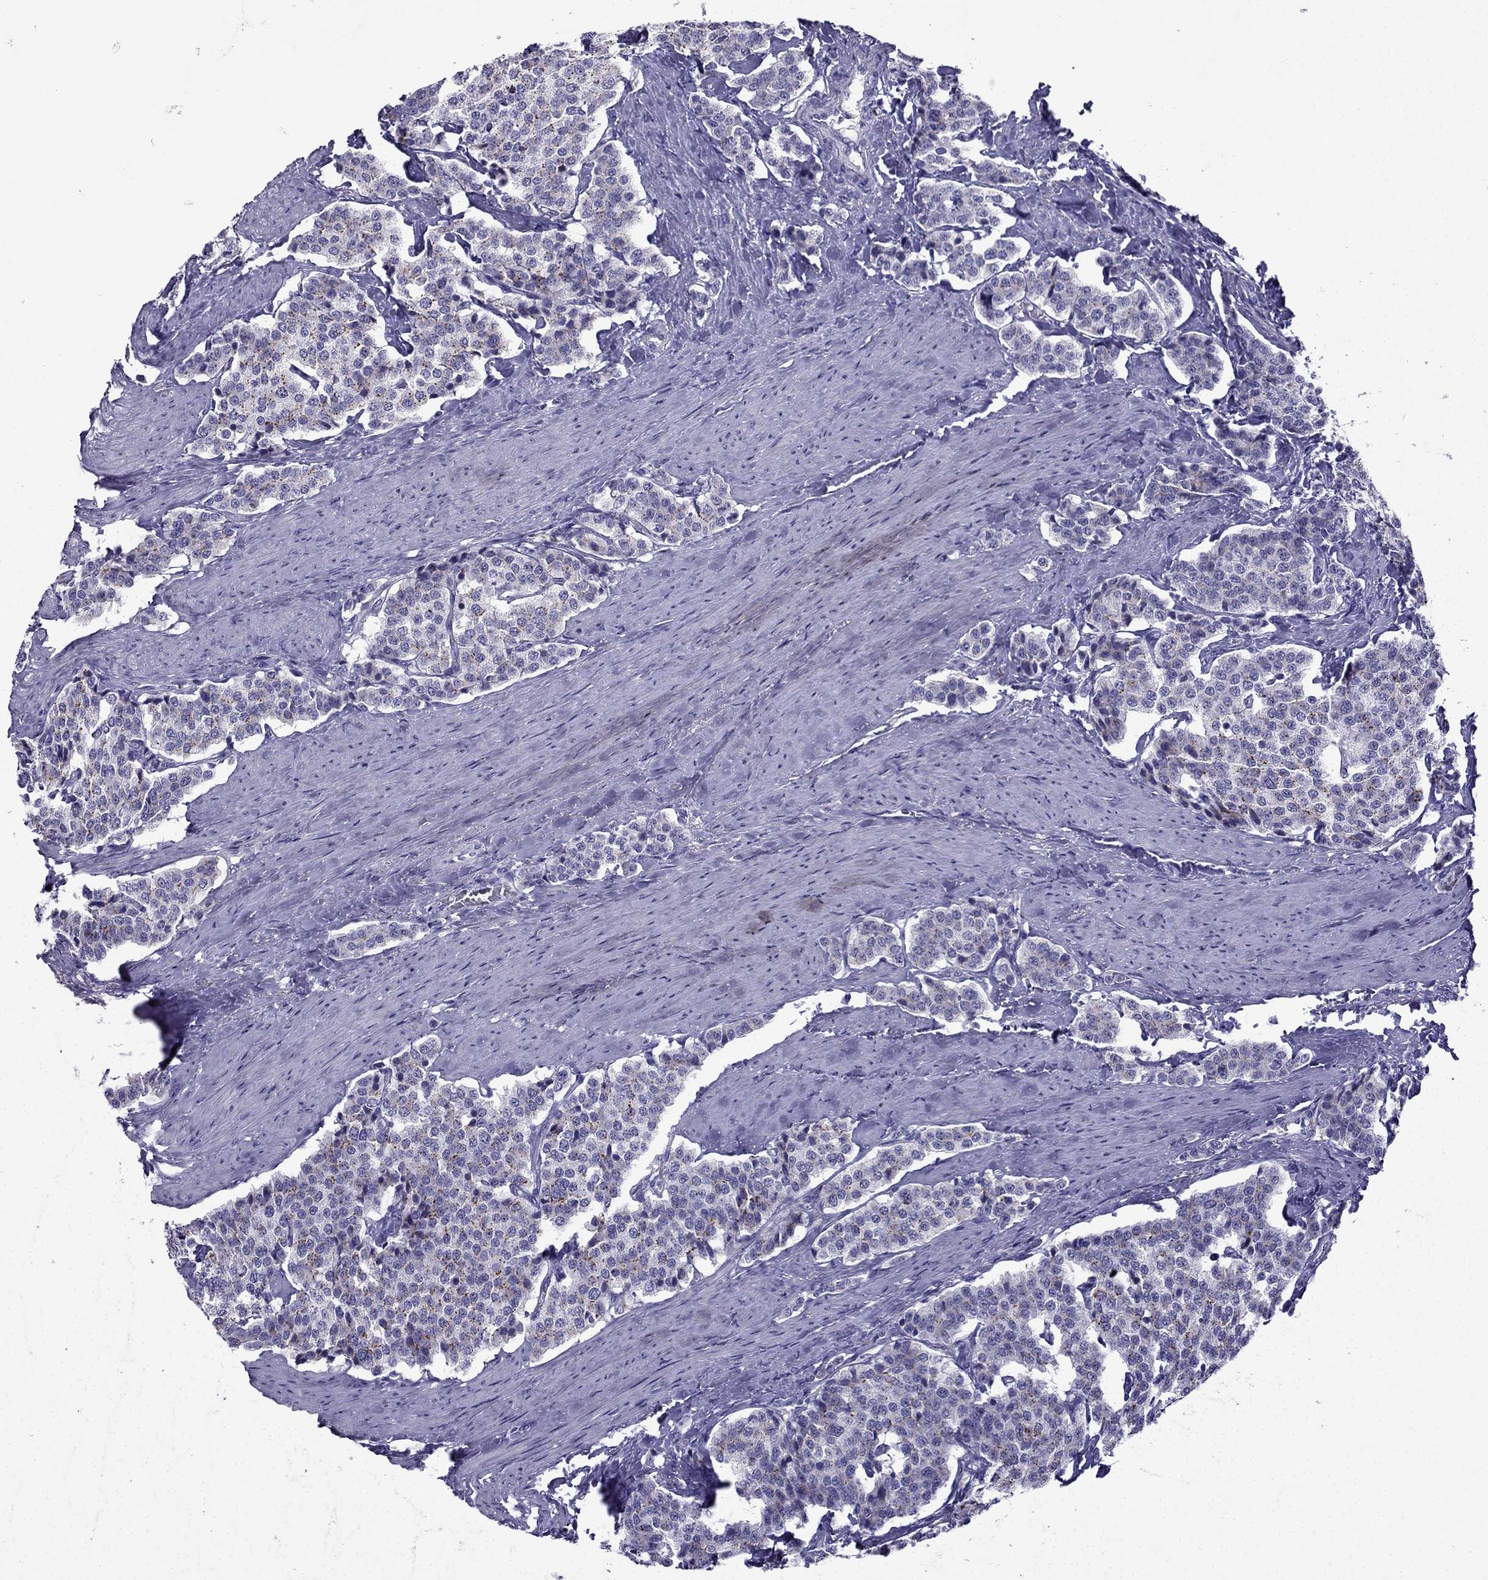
{"staining": {"intensity": "negative", "quantity": "none", "location": "none"}, "tissue": "carcinoid", "cell_type": "Tumor cells", "image_type": "cancer", "snomed": [{"axis": "morphology", "description": "Carcinoid, malignant, NOS"}, {"axis": "topography", "description": "Small intestine"}], "caption": "Immunohistochemistry (IHC) photomicrograph of malignant carcinoid stained for a protein (brown), which displays no positivity in tumor cells. The staining was performed using DAB to visualize the protein expression in brown, while the nuclei were stained in blue with hematoxylin (Magnification: 20x).", "gene": "TSSK4", "patient": {"sex": "female", "age": 58}}